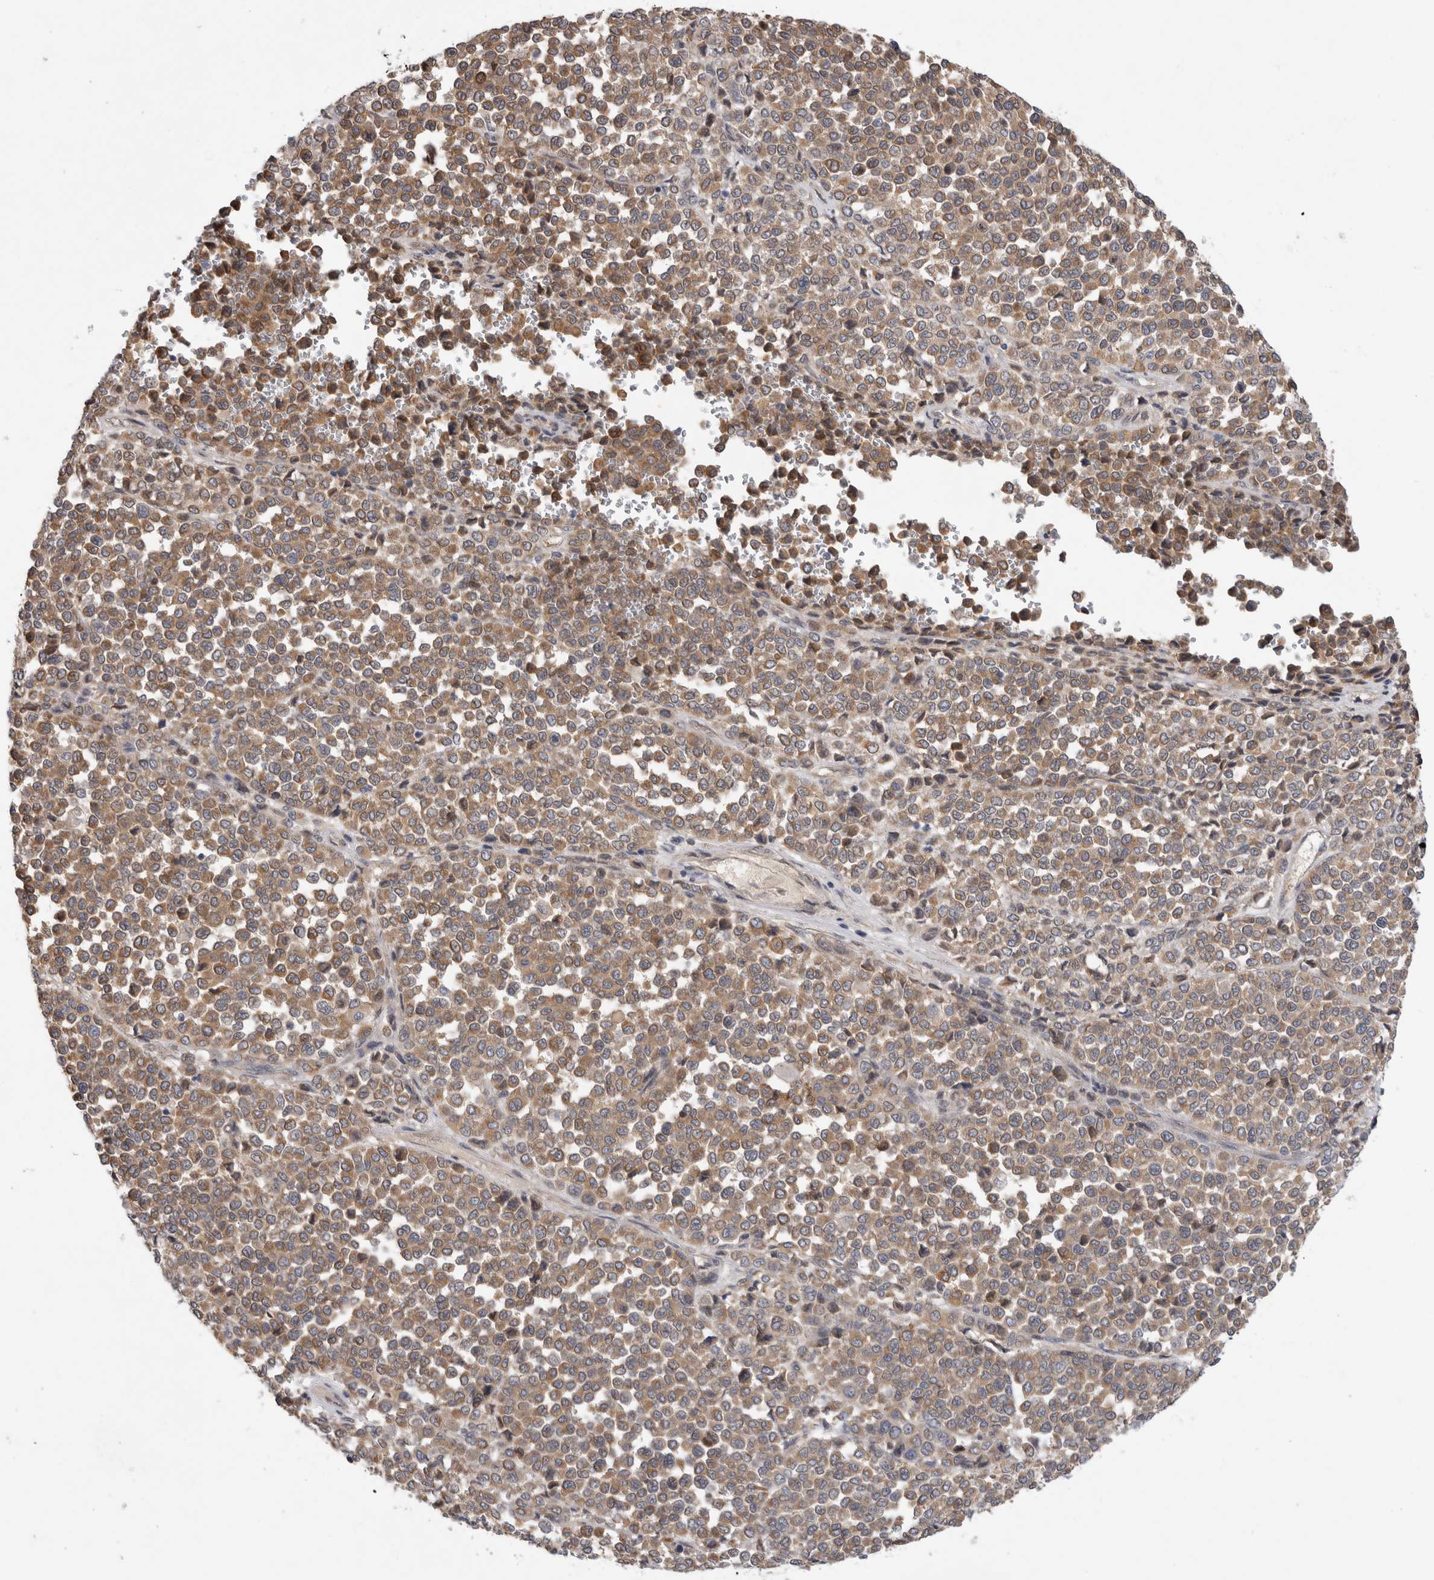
{"staining": {"intensity": "moderate", "quantity": ">75%", "location": "cytoplasmic/membranous"}, "tissue": "melanoma", "cell_type": "Tumor cells", "image_type": "cancer", "snomed": [{"axis": "morphology", "description": "Malignant melanoma, Metastatic site"}, {"axis": "topography", "description": "Pancreas"}], "caption": "Tumor cells display moderate cytoplasmic/membranous staining in about >75% of cells in melanoma.", "gene": "ANKFY1", "patient": {"sex": "female", "age": 30}}